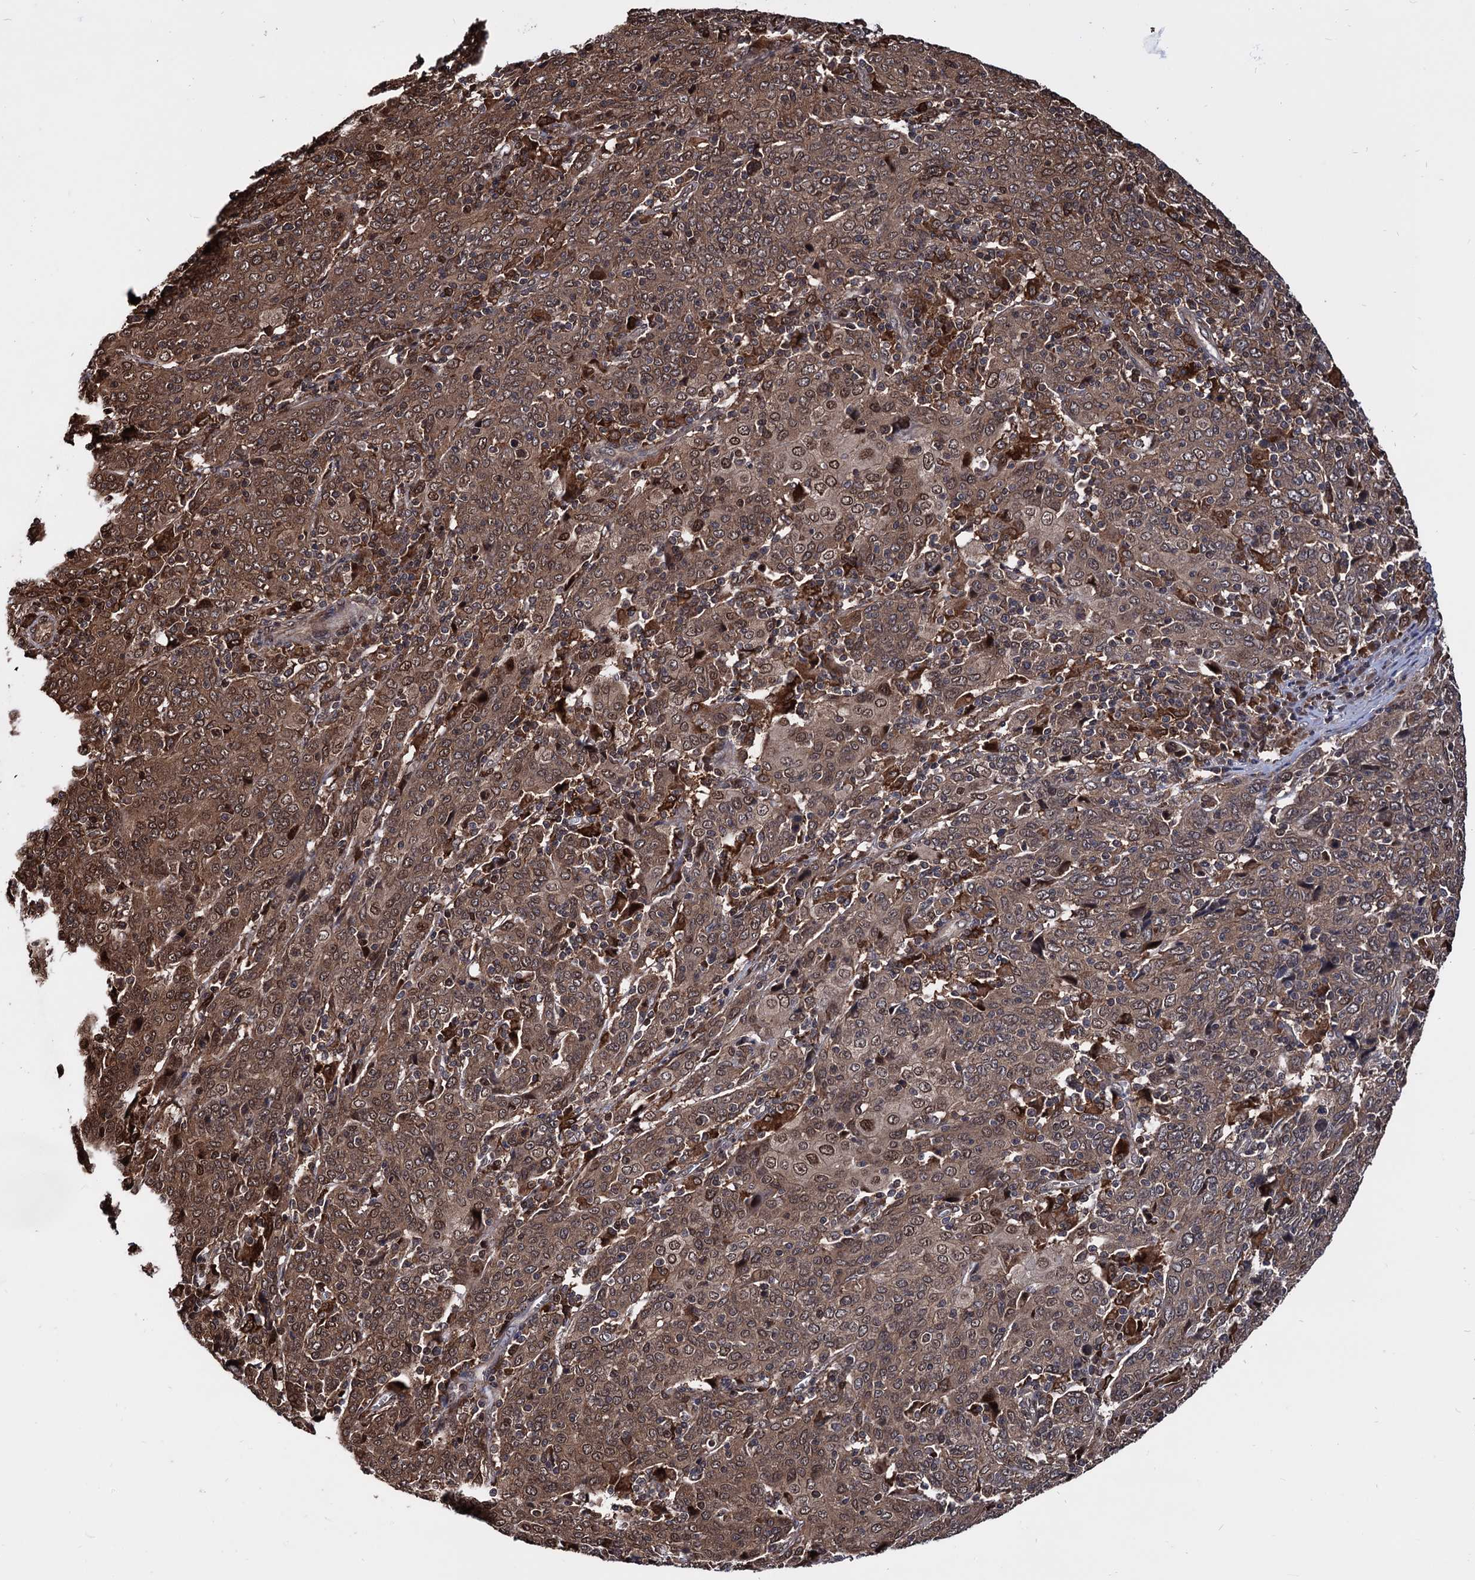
{"staining": {"intensity": "moderate", "quantity": ">75%", "location": "cytoplasmic/membranous,nuclear"}, "tissue": "cervical cancer", "cell_type": "Tumor cells", "image_type": "cancer", "snomed": [{"axis": "morphology", "description": "Squamous cell carcinoma, NOS"}, {"axis": "topography", "description": "Cervix"}], "caption": "Cervical squamous cell carcinoma stained with a protein marker exhibits moderate staining in tumor cells.", "gene": "ANKRD12", "patient": {"sex": "female", "age": 67}}